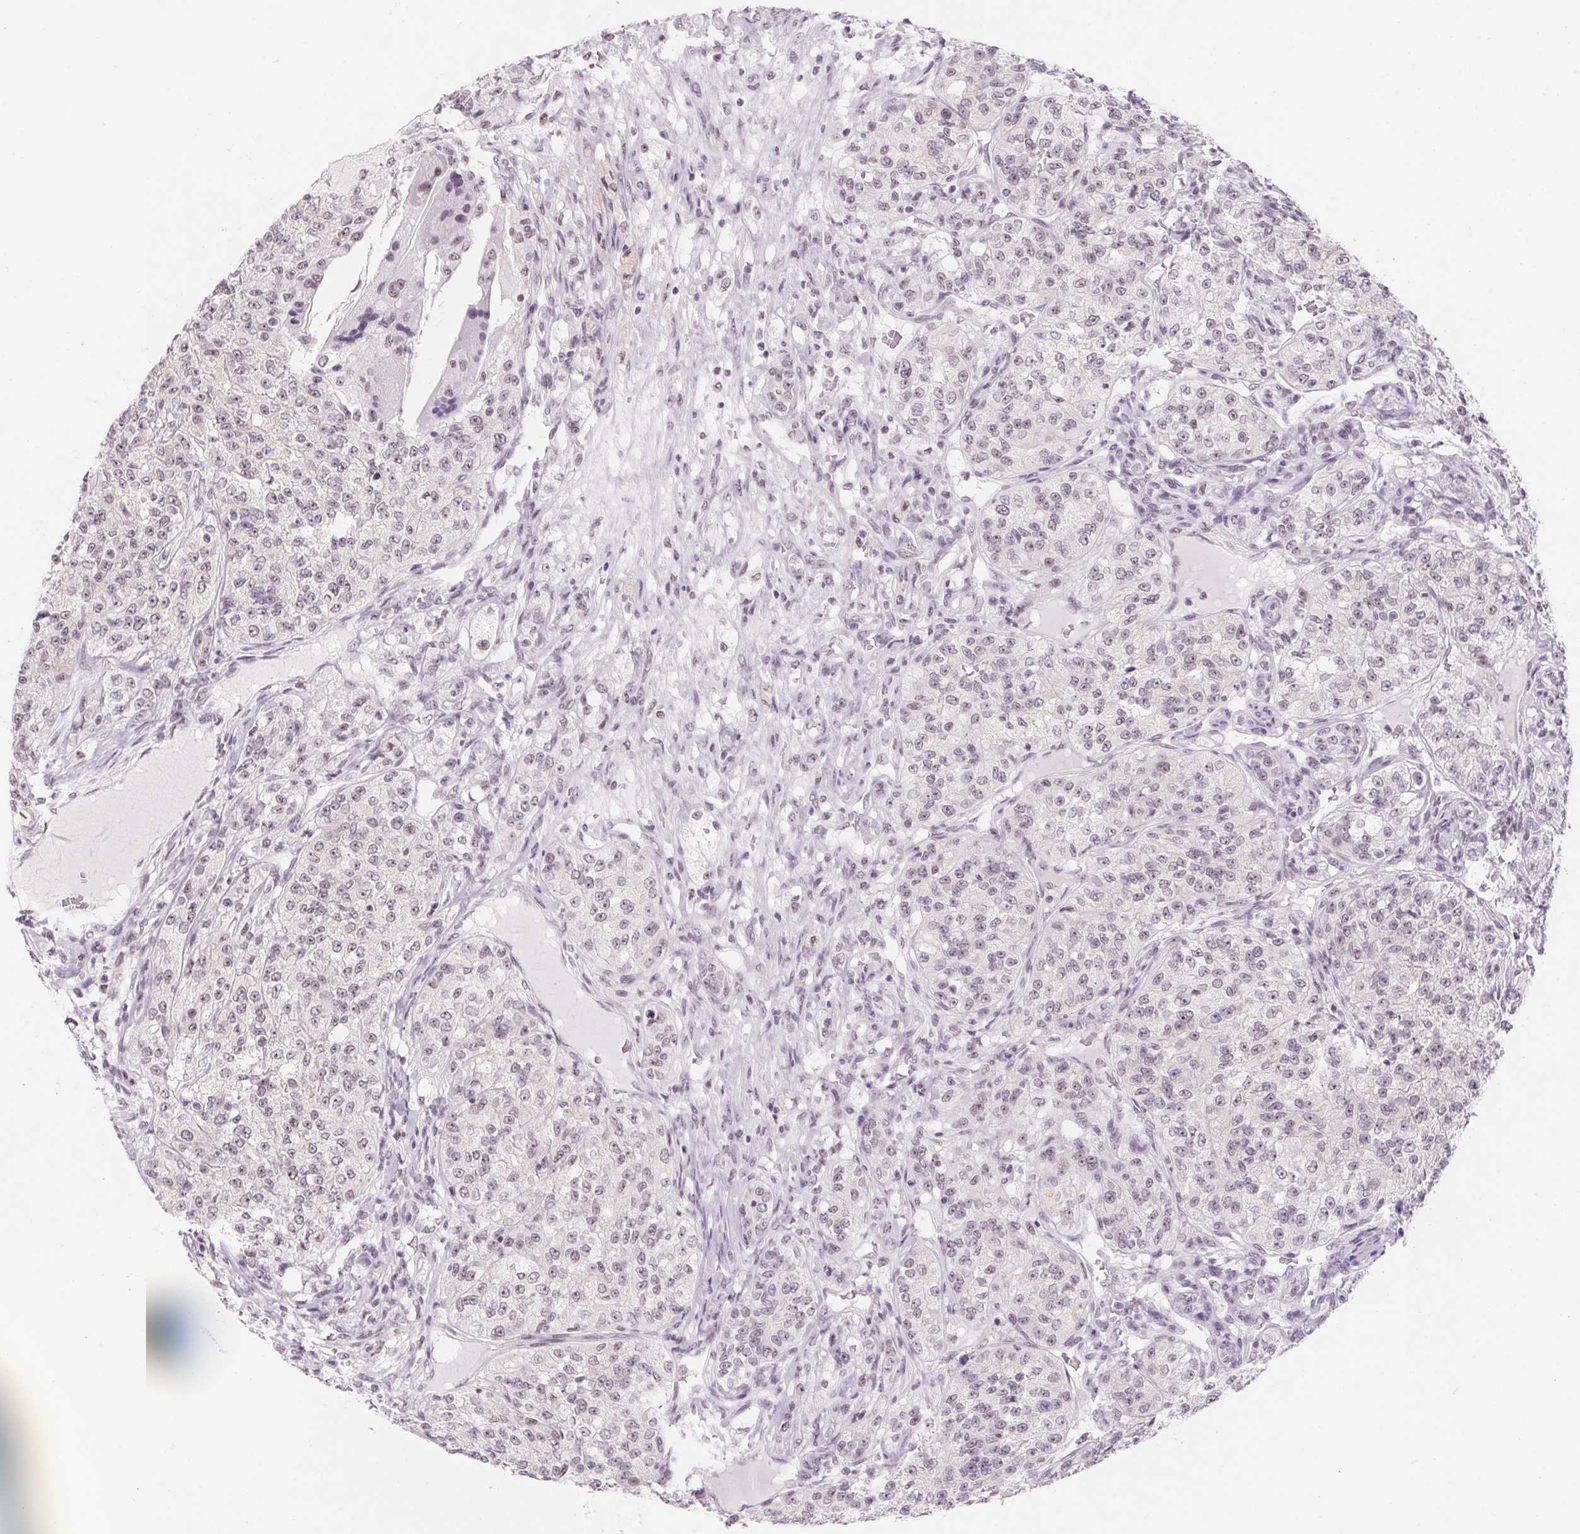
{"staining": {"intensity": "negative", "quantity": "none", "location": "none"}, "tissue": "renal cancer", "cell_type": "Tumor cells", "image_type": "cancer", "snomed": [{"axis": "morphology", "description": "Adenocarcinoma, NOS"}, {"axis": "topography", "description": "Kidney"}], "caption": "An image of adenocarcinoma (renal) stained for a protein exhibits no brown staining in tumor cells. (DAB (3,3'-diaminobenzidine) immunohistochemistry with hematoxylin counter stain).", "gene": "ZIC4", "patient": {"sex": "female", "age": 63}}